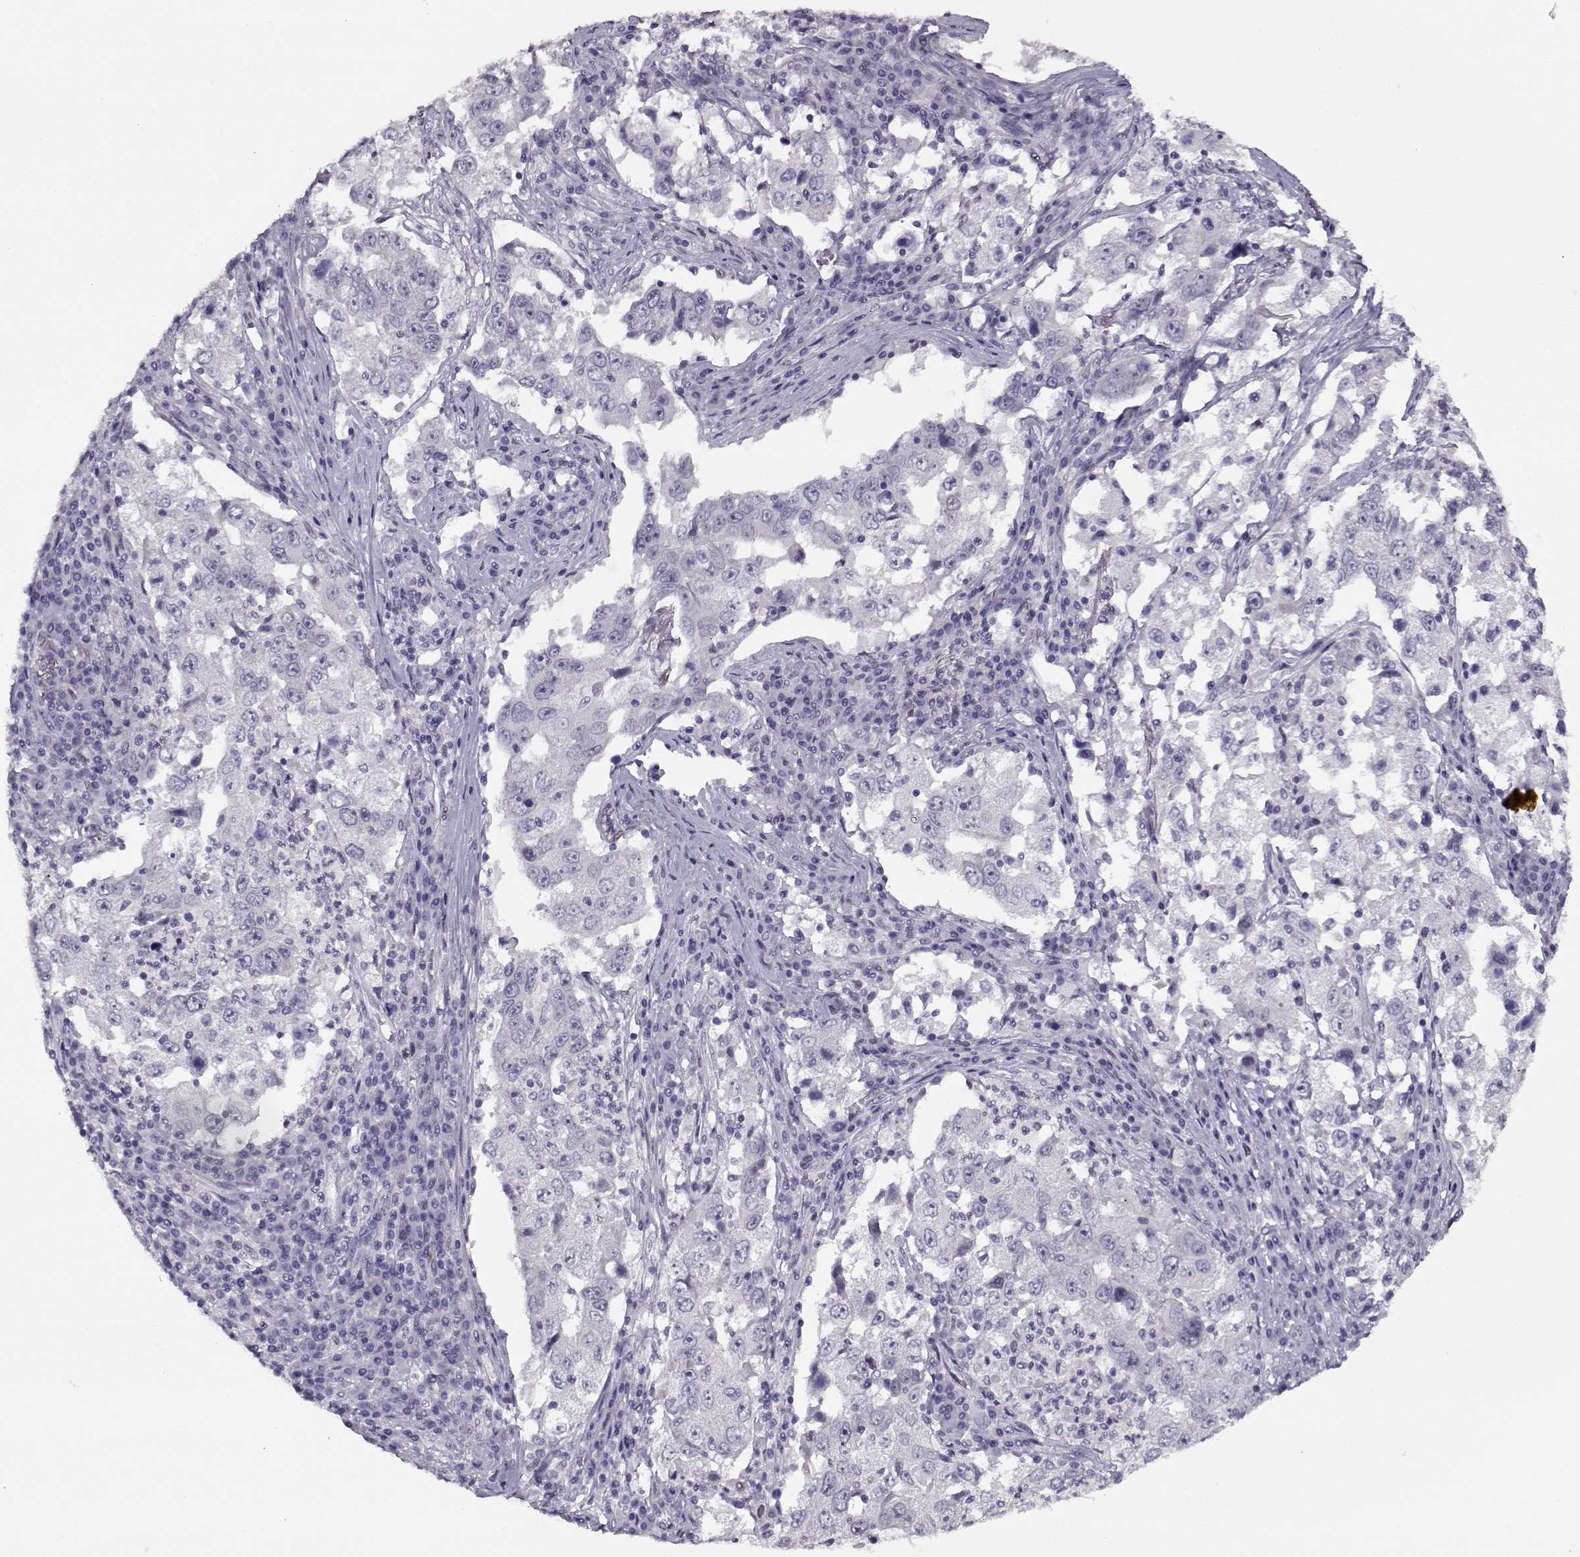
{"staining": {"intensity": "negative", "quantity": "none", "location": "none"}, "tissue": "lung cancer", "cell_type": "Tumor cells", "image_type": "cancer", "snomed": [{"axis": "morphology", "description": "Adenocarcinoma, NOS"}, {"axis": "topography", "description": "Lung"}], "caption": "A high-resolution micrograph shows immunohistochemistry (IHC) staining of lung cancer (adenocarcinoma), which demonstrates no significant expression in tumor cells.", "gene": "CIBAR1", "patient": {"sex": "male", "age": 73}}